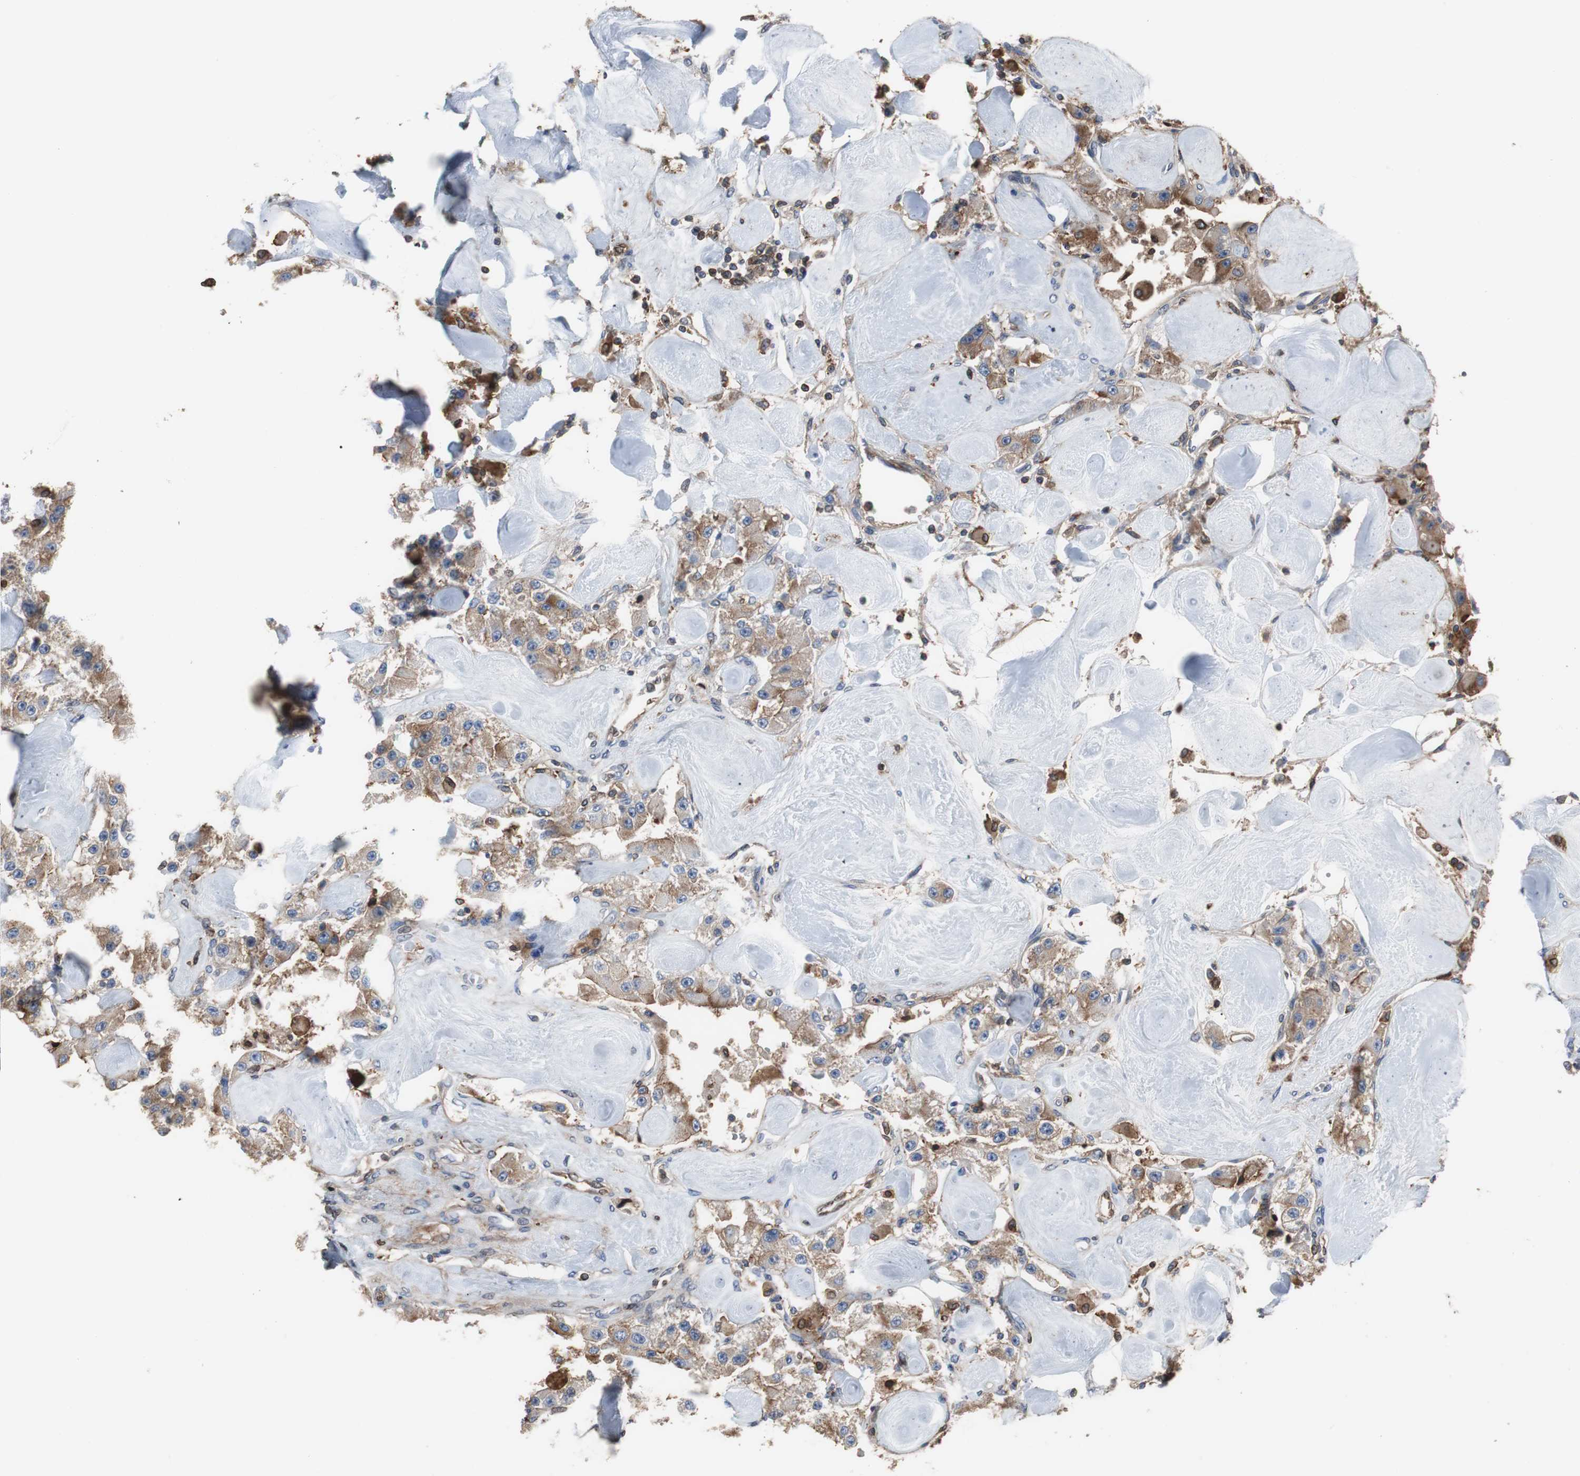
{"staining": {"intensity": "moderate", "quantity": "25%-75%", "location": "cytoplasmic/membranous"}, "tissue": "carcinoid", "cell_type": "Tumor cells", "image_type": "cancer", "snomed": [{"axis": "morphology", "description": "Carcinoid, malignant, NOS"}, {"axis": "topography", "description": "Pancreas"}], "caption": "Immunohistochemistry (IHC) histopathology image of human carcinoid (malignant) stained for a protein (brown), which shows medium levels of moderate cytoplasmic/membranous expression in about 25%-75% of tumor cells.", "gene": "ANXA4", "patient": {"sex": "male", "age": 41}}